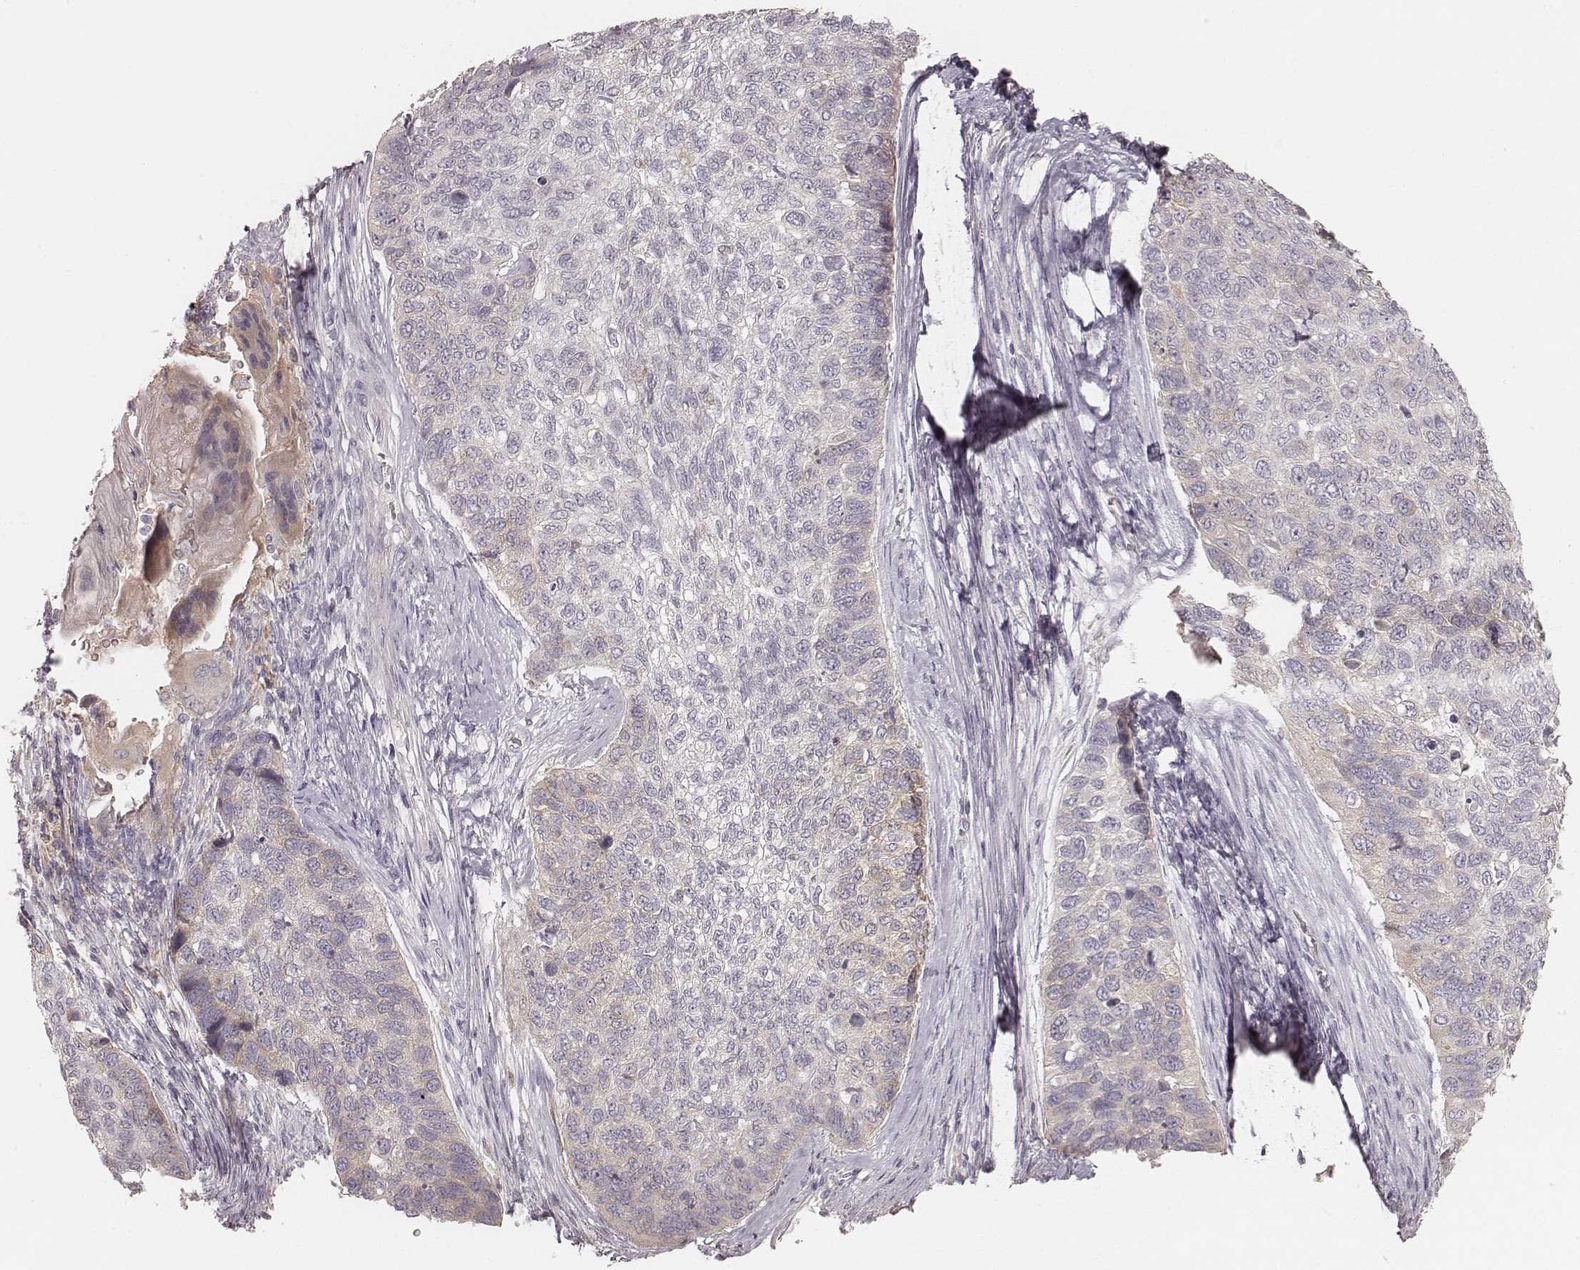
{"staining": {"intensity": "negative", "quantity": "none", "location": "none"}, "tissue": "lung cancer", "cell_type": "Tumor cells", "image_type": "cancer", "snomed": [{"axis": "morphology", "description": "Squamous cell carcinoma, NOS"}, {"axis": "topography", "description": "Lung"}], "caption": "An IHC histopathology image of squamous cell carcinoma (lung) is shown. There is no staining in tumor cells of squamous cell carcinoma (lung).", "gene": "FMNL2", "patient": {"sex": "male", "age": 69}}